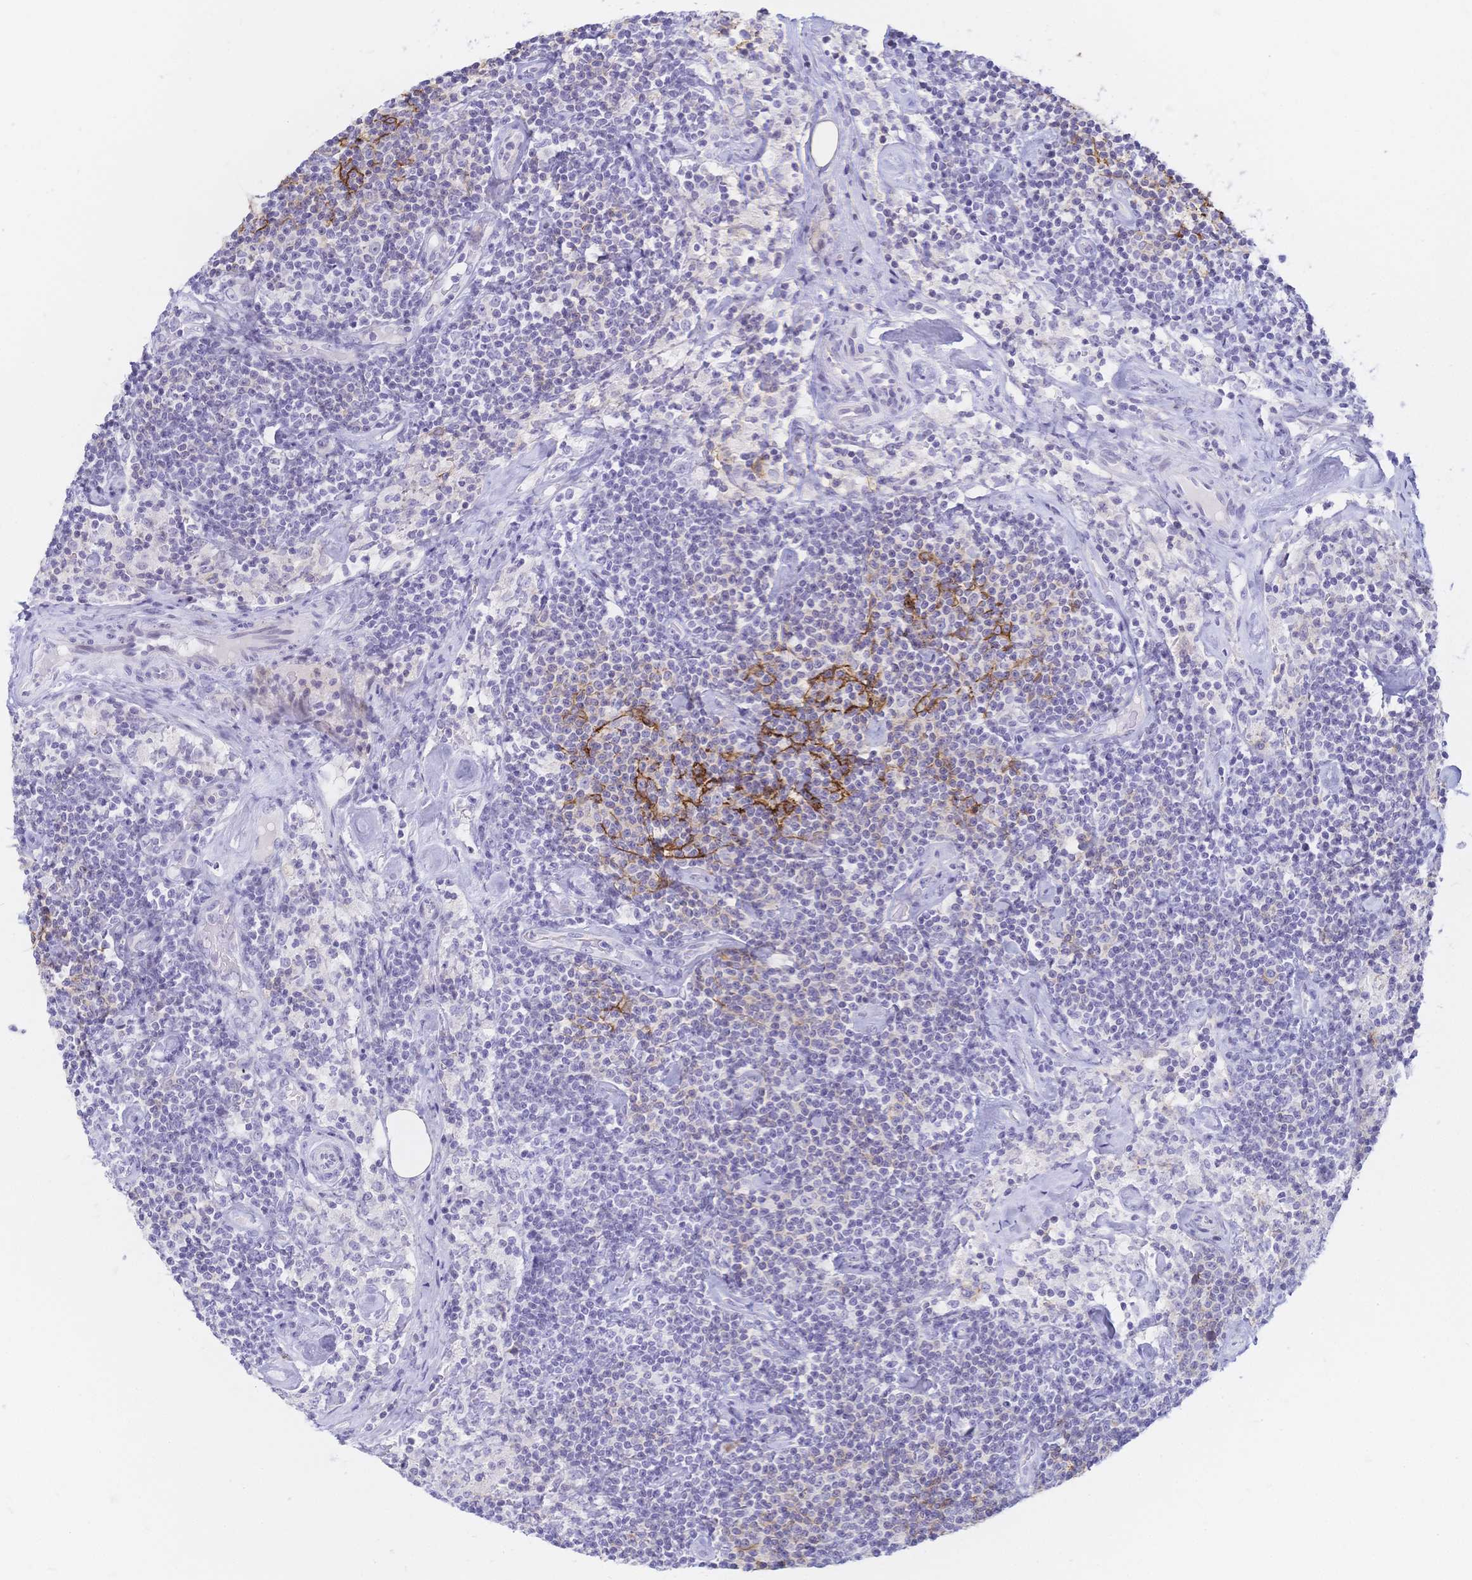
{"staining": {"intensity": "negative", "quantity": "none", "location": "none"}, "tissue": "lymphoma", "cell_type": "Tumor cells", "image_type": "cancer", "snomed": [{"axis": "morphology", "description": "Malignant lymphoma, non-Hodgkin's type, Low grade"}, {"axis": "topography", "description": "Lymph node"}], "caption": "IHC of human lymphoma shows no positivity in tumor cells.", "gene": "CR2", "patient": {"sex": "male", "age": 81}}